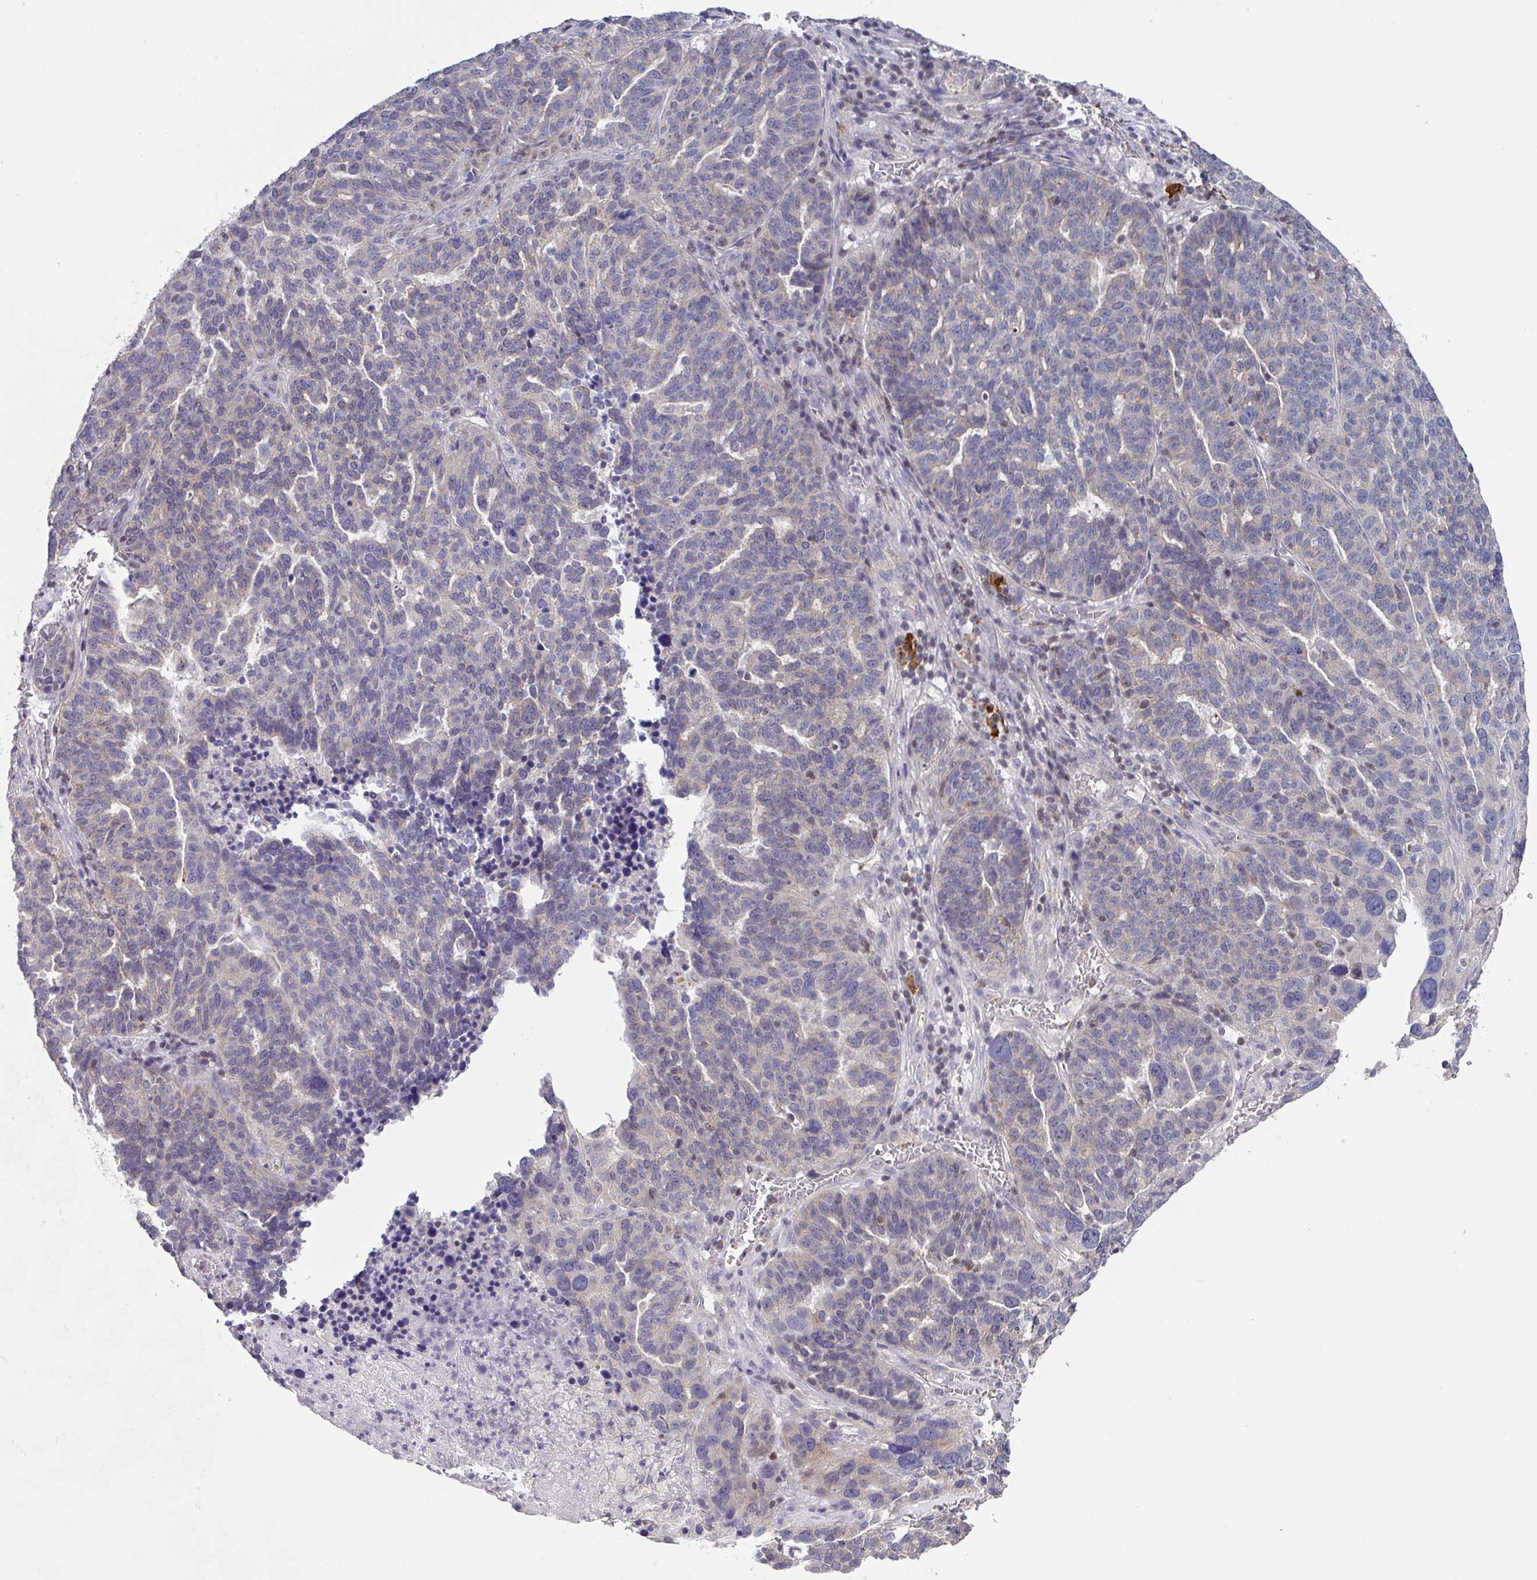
{"staining": {"intensity": "weak", "quantity": "<25%", "location": "cytoplasmic/membranous"}, "tissue": "ovarian cancer", "cell_type": "Tumor cells", "image_type": "cancer", "snomed": [{"axis": "morphology", "description": "Cystadenocarcinoma, serous, NOS"}, {"axis": "topography", "description": "Ovary"}], "caption": "Human ovarian cancer stained for a protein using immunohistochemistry (IHC) demonstrates no staining in tumor cells.", "gene": "DCAF12L2", "patient": {"sex": "female", "age": 59}}